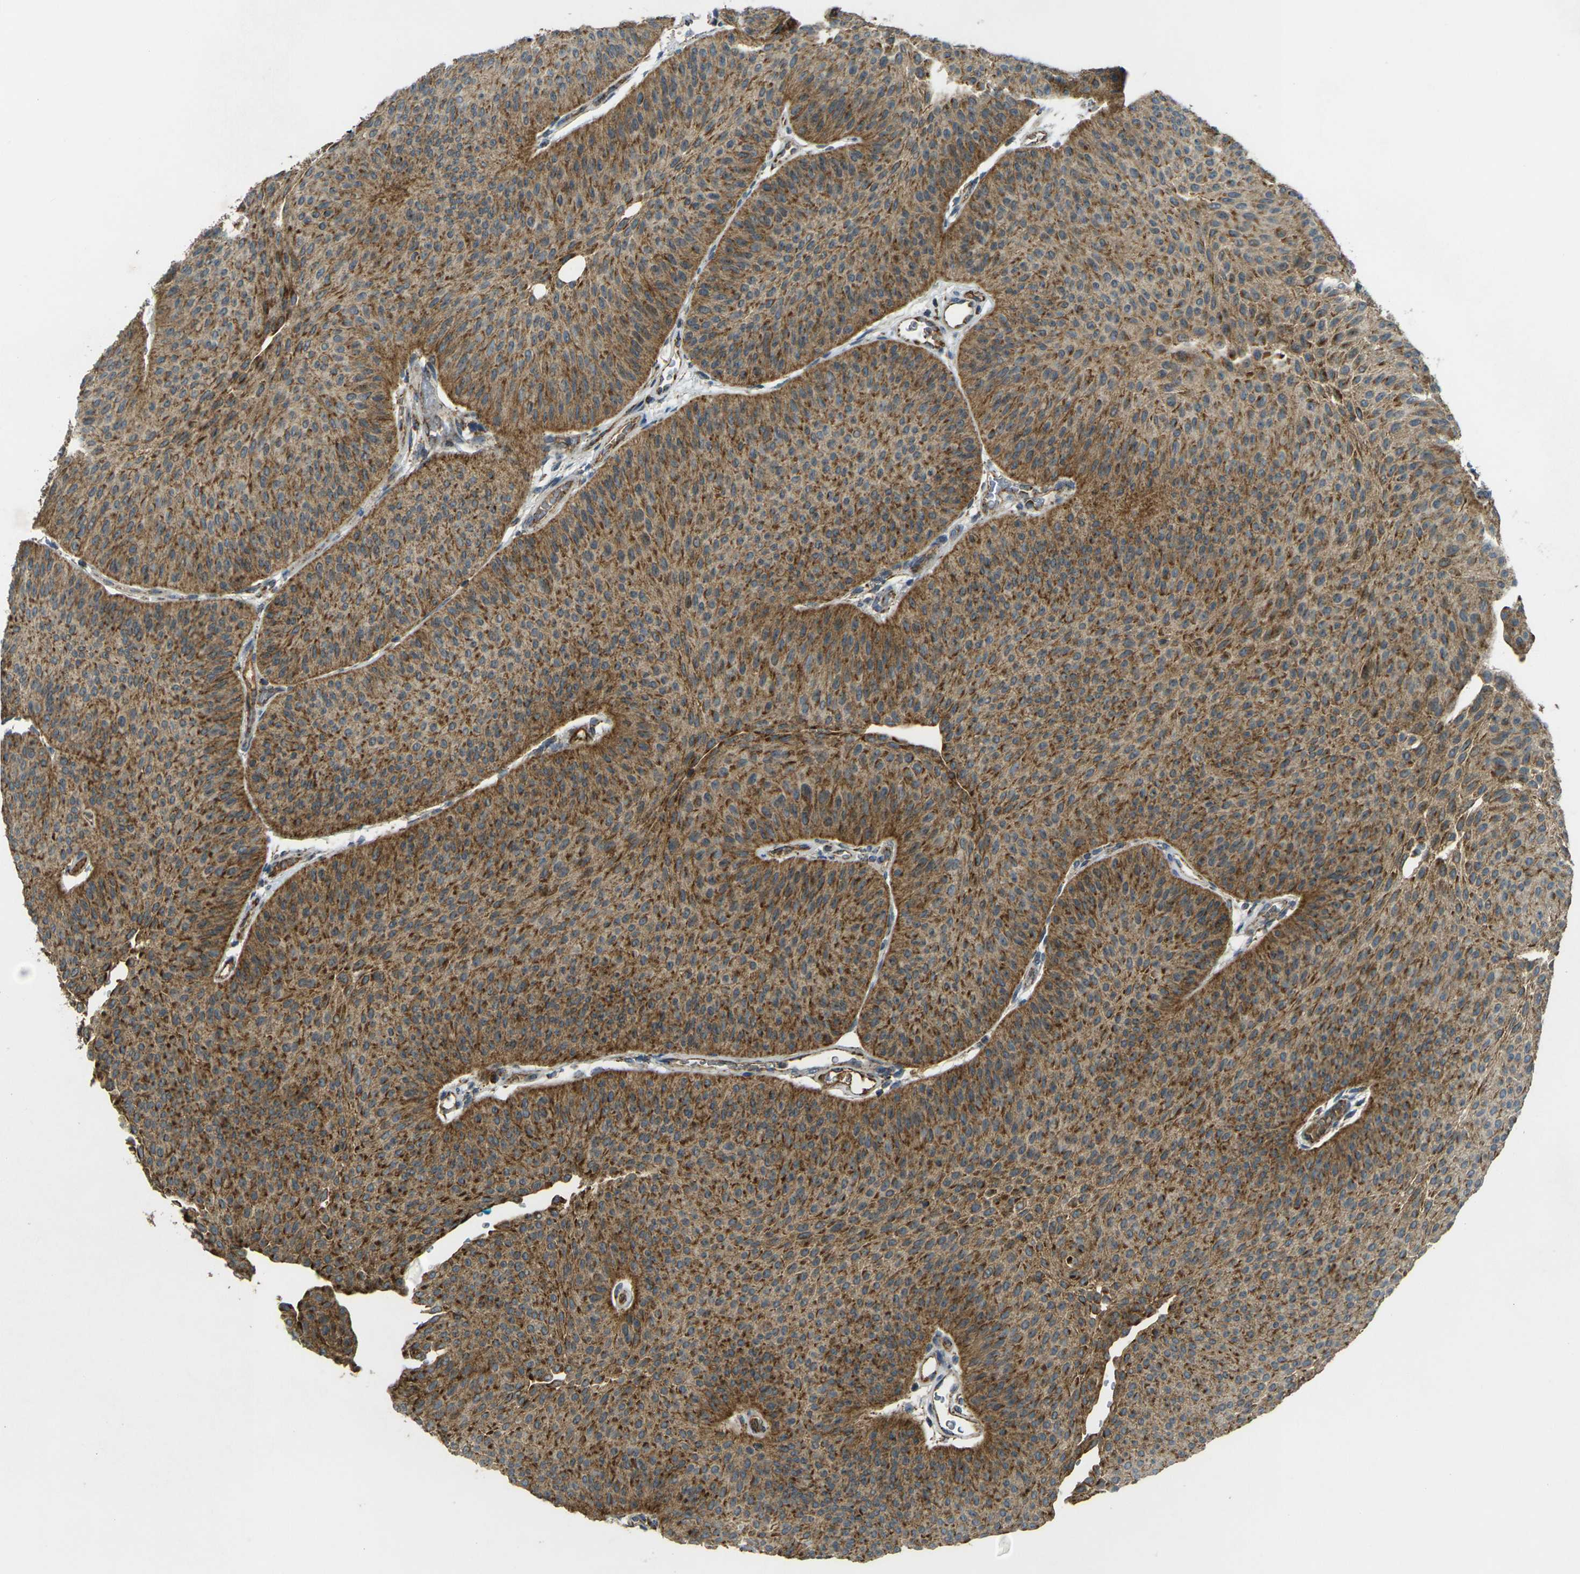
{"staining": {"intensity": "moderate", "quantity": ">75%", "location": "cytoplasmic/membranous"}, "tissue": "urothelial cancer", "cell_type": "Tumor cells", "image_type": "cancer", "snomed": [{"axis": "morphology", "description": "Urothelial carcinoma, Low grade"}, {"axis": "topography", "description": "Urinary bladder"}], "caption": "The photomicrograph displays a brown stain indicating the presence of a protein in the cytoplasmic/membranous of tumor cells in urothelial carcinoma (low-grade).", "gene": "IGF1R", "patient": {"sex": "female", "age": 60}}